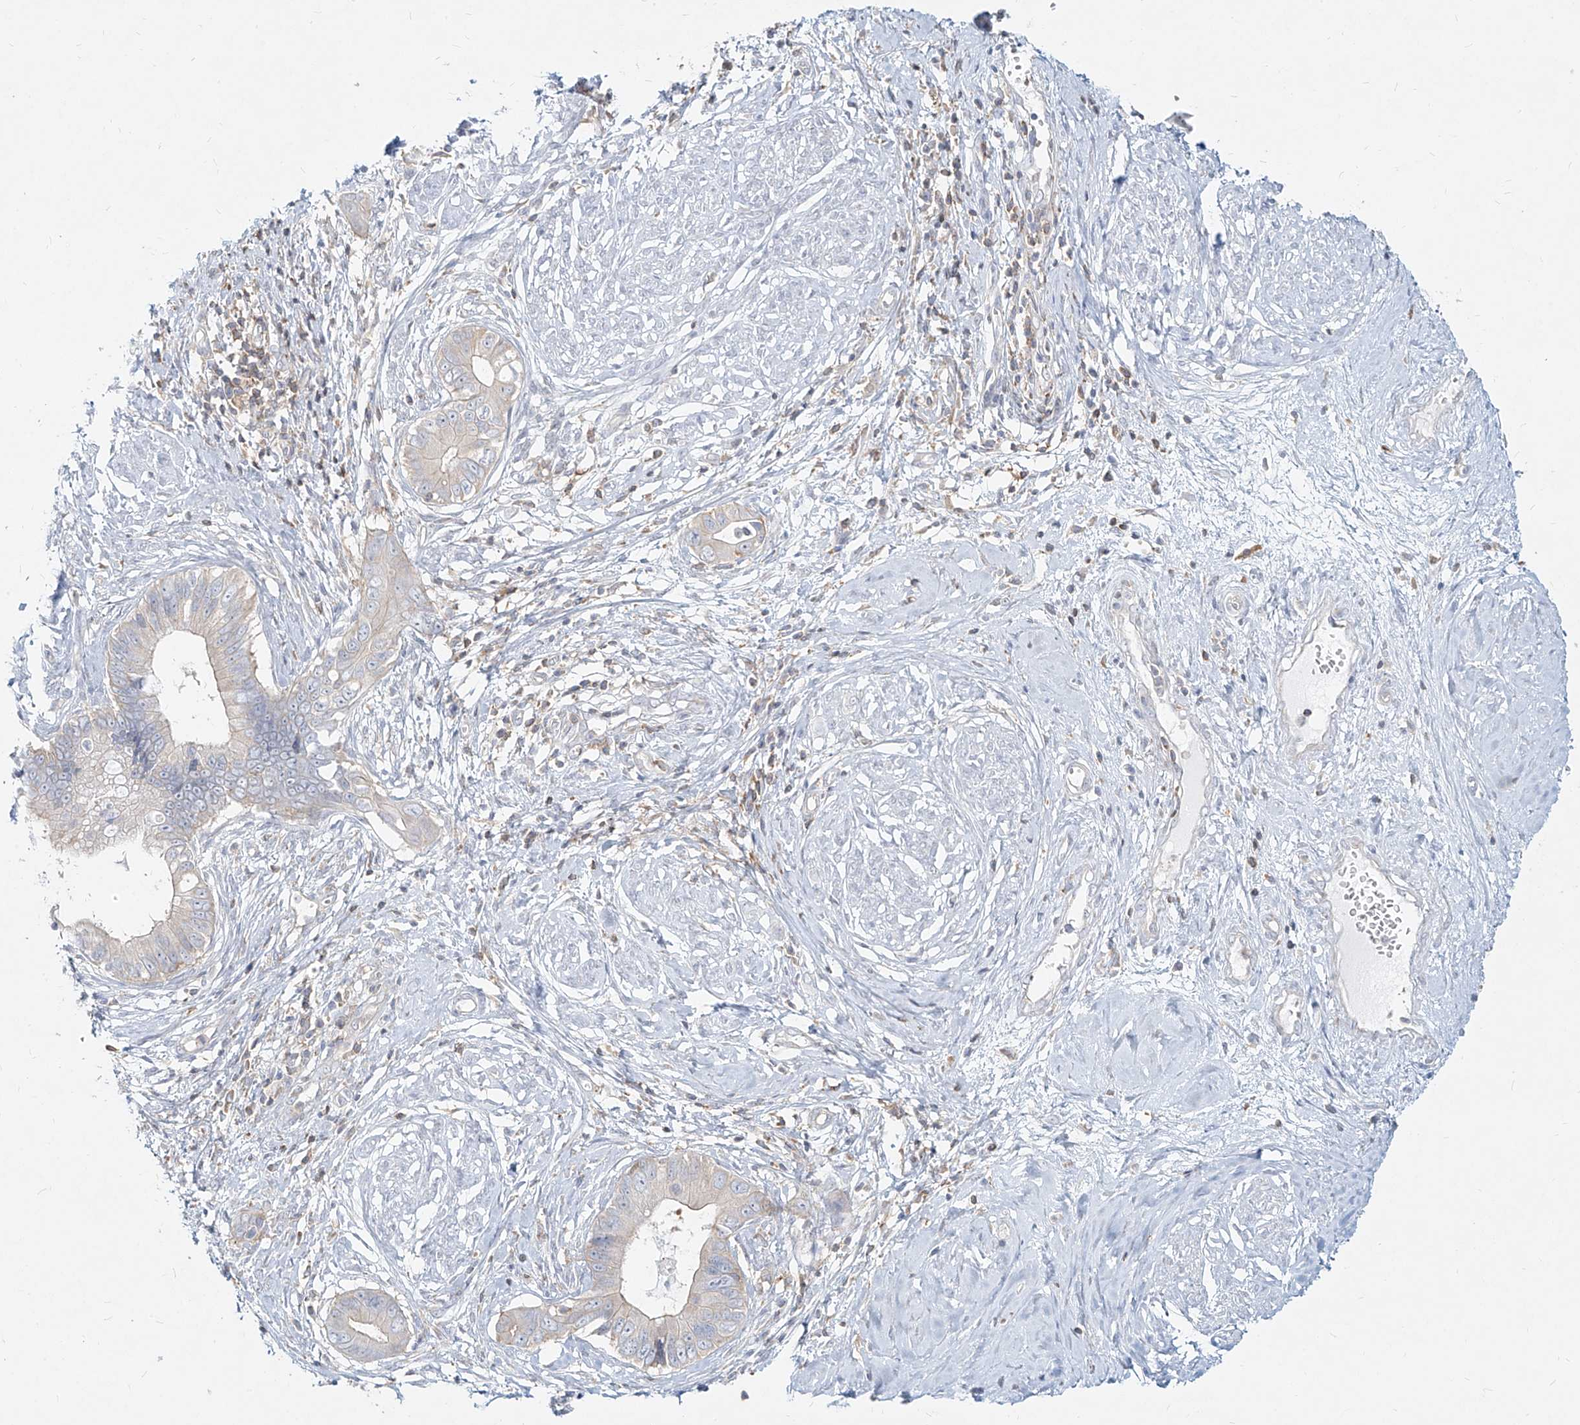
{"staining": {"intensity": "negative", "quantity": "none", "location": "none"}, "tissue": "cervical cancer", "cell_type": "Tumor cells", "image_type": "cancer", "snomed": [{"axis": "morphology", "description": "Adenocarcinoma, NOS"}, {"axis": "topography", "description": "Cervix"}], "caption": "This photomicrograph is of cervical cancer stained with immunohistochemistry (IHC) to label a protein in brown with the nuclei are counter-stained blue. There is no staining in tumor cells. (Stains: DAB IHC with hematoxylin counter stain, Microscopy: brightfield microscopy at high magnification).", "gene": "SLC2A12", "patient": {"sex": "female", "age": 44}}